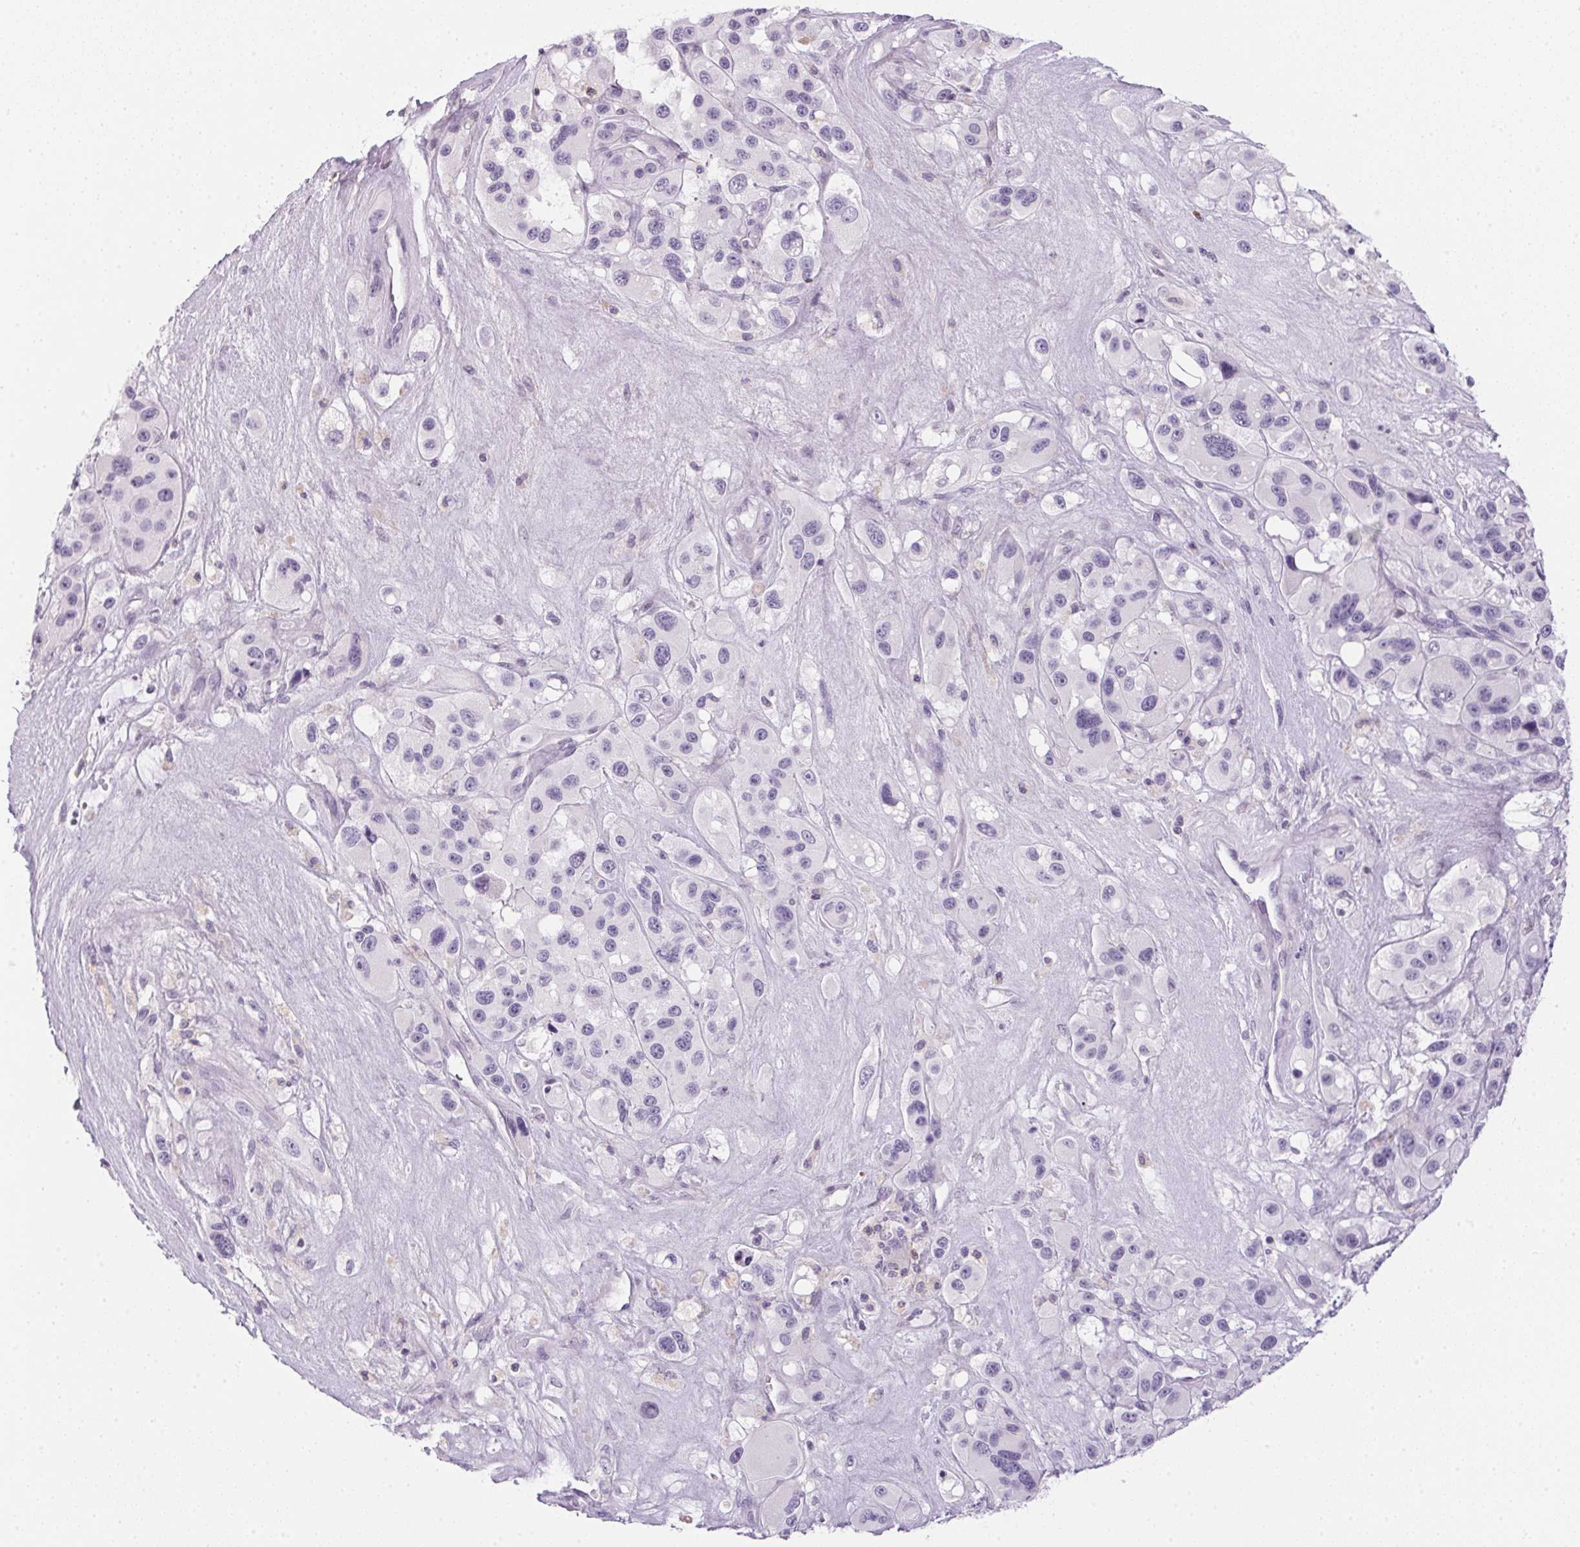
{"staining": {"intensity": "negative", "quantity": "none", "location": "none"}, "tissue": "melanoma", "cell_type": "Tumor cells", "image_type": "cancer", "snomed": [{"axis": "morphology", "description": "Malignant melanoma, Metastatic site"}, {"axis": "topography", "description": "Lymph node"}], "caption": "Tumor cells show no significant expression in melanoma.", "gene": "ECPAS", "patient": {"sex": "female", "age": 65}}